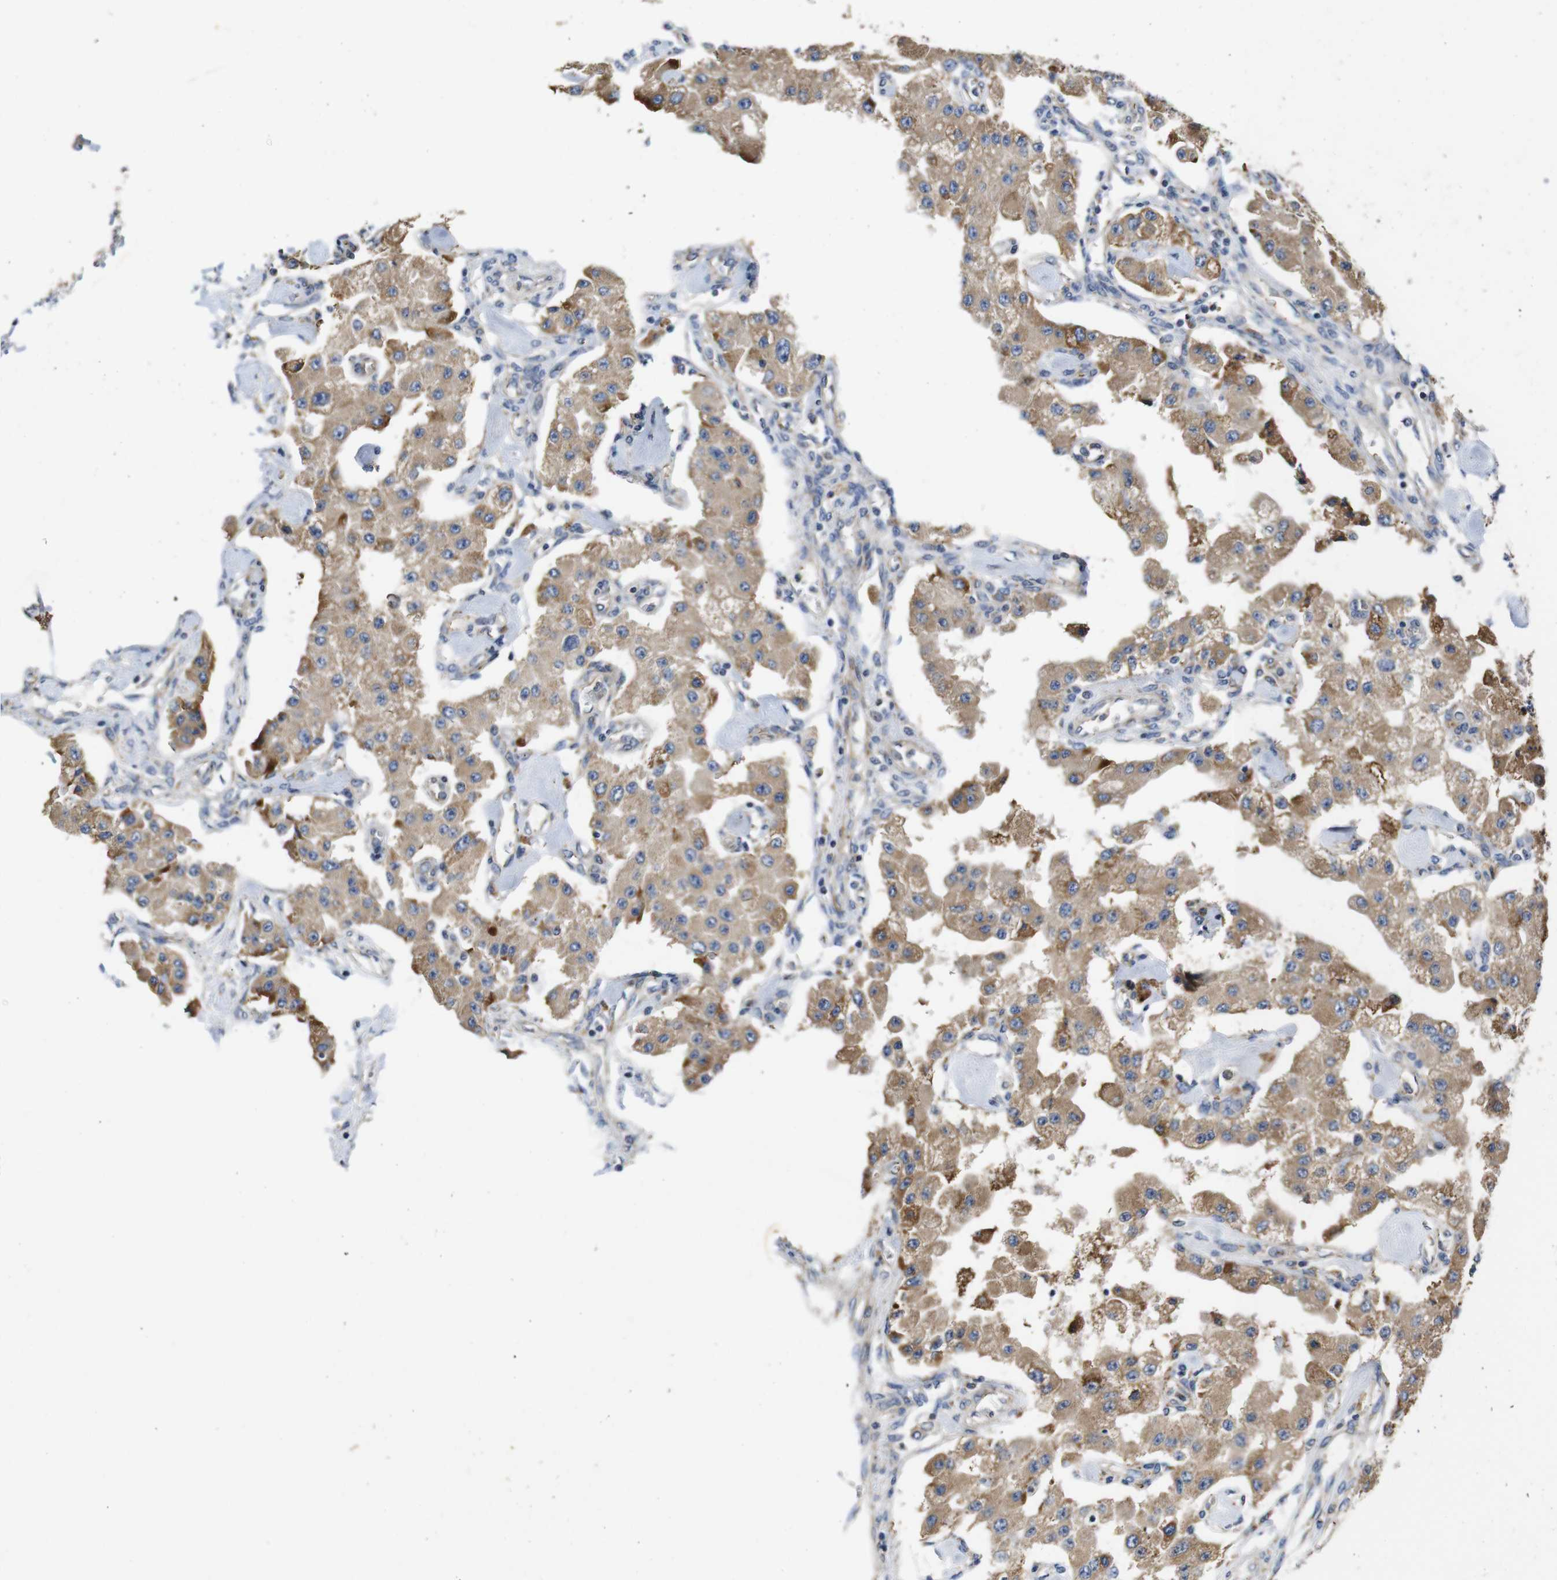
{"staining": {"intensity": "moderate", "quantity": ">75%", "location": "cytoplasmic/membranous"}, "tissue": "carcinoid", "cell_type": "Tumor cells", "image_type": "cancer", "snomed": [{"axis": "morphology", "description": "Carcinoid, malignant, NOS"}, {"axis": "topography", "description": "Pancreas"}], "caption": "Immunohistochemical staining of human carcinoid exhibits moderate cytoplasmic/membranous protein positivity in about >75% of tumor cells. (DAB (3,3'-diaminobenzidine) IHC, brown staining for protein, blue staining for nuclei).", "gene": "MARCHF7", "patient": {"sex": "male", "age": 41}}